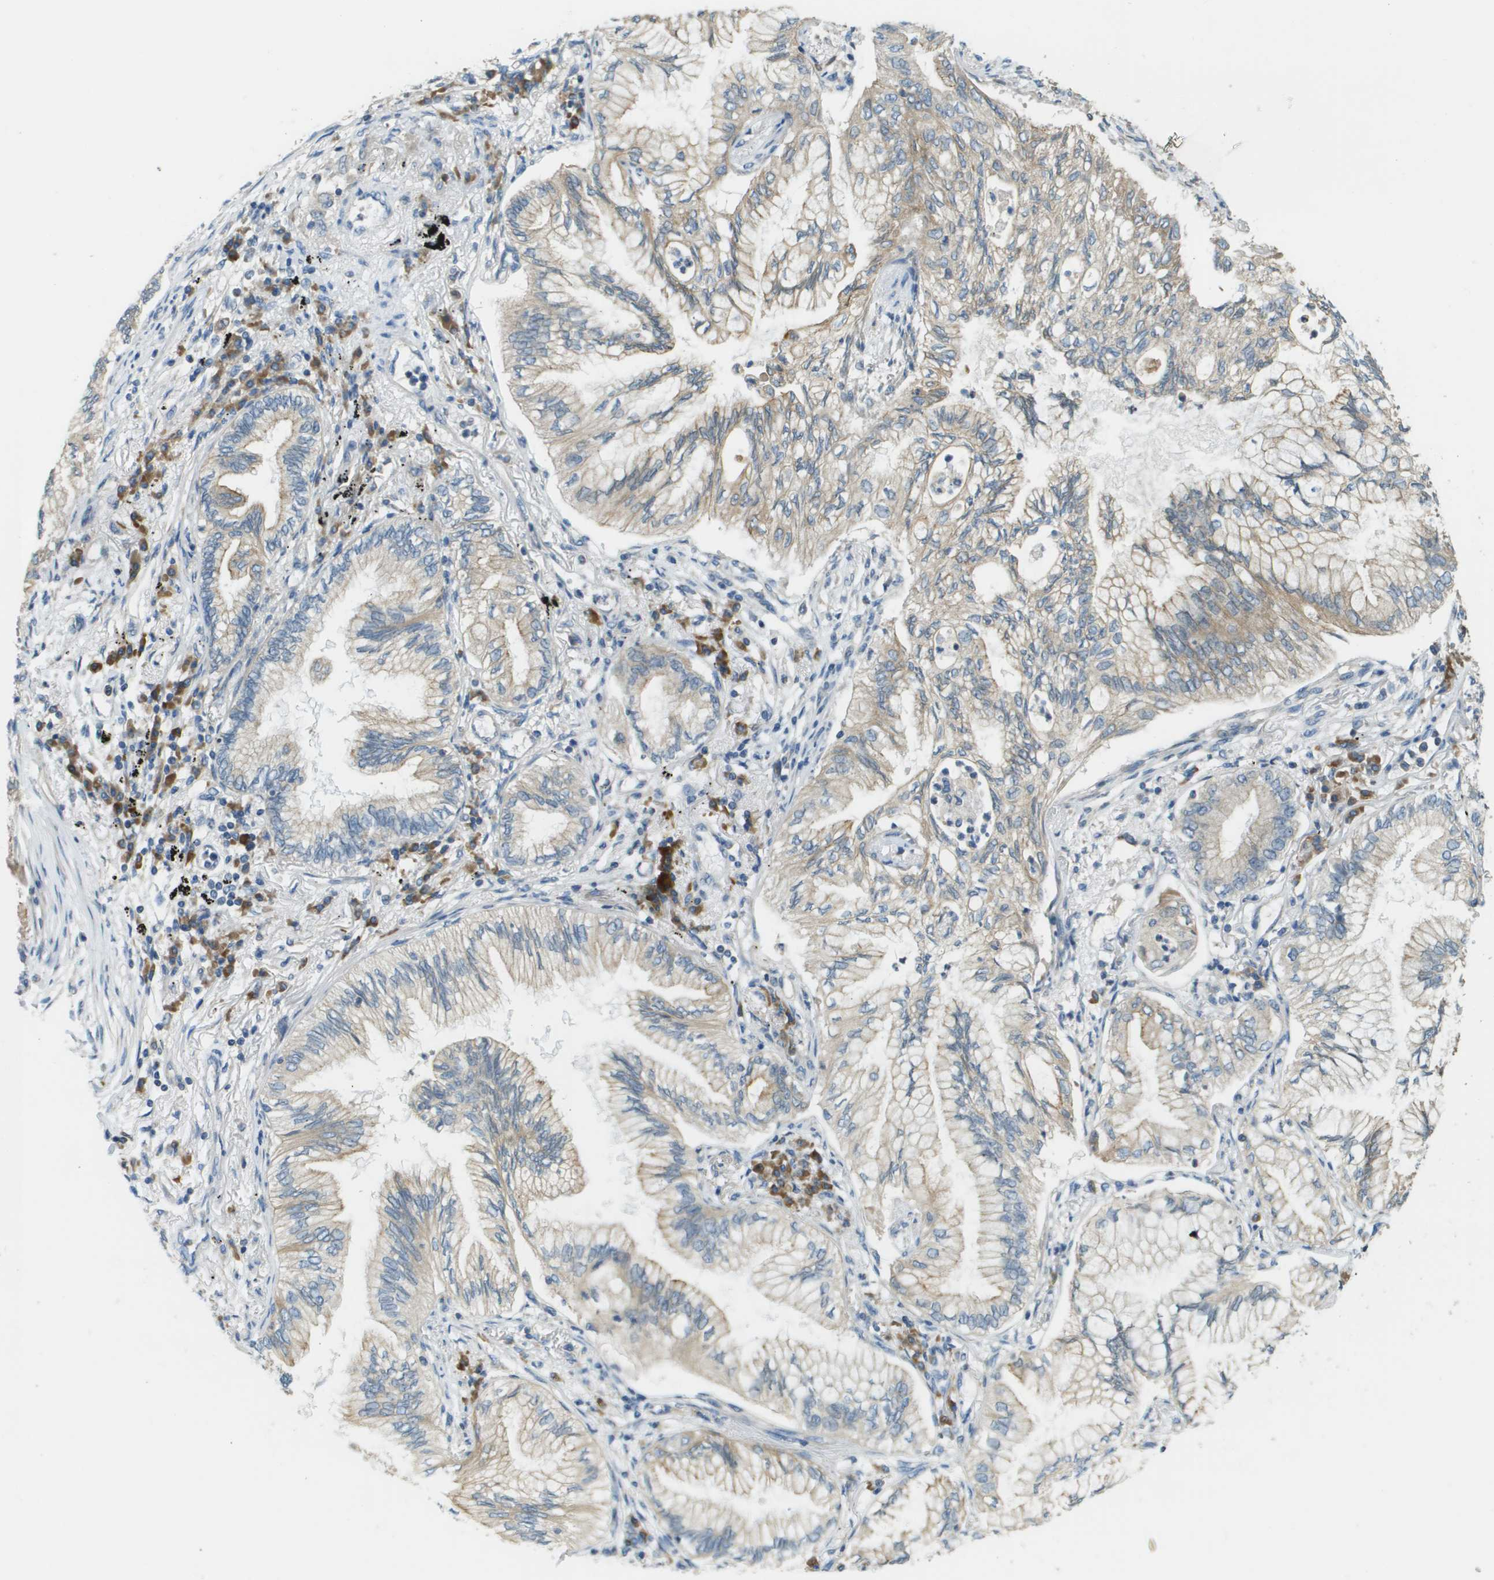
{"staining": {"intensity": "weak", "quantity": ">75%", "location": "cytoplasmic/membranous"}, "tissue": "lung cancer", "cell_type": "Tumor cells", "image_type": "cancer", "snomed": [{"axis": "morphology", "description": "Normal tissue, NOS"}, {"axis": "morphology", "description": "Adenocarcinoma, NOS"}, {"axis": "topography", "description": "Bronchus"}, {"axis": "topography", "description": "Lung"}], "caption": "DAB immunohistochemical staining of adenocarcinoma (lung) exhibits weak cytoplasmic/membranous protein expression in approximately >75% of tumor cells.", "gene": "DNAJB11", "patient": {"sex": "female", "age": 70}}